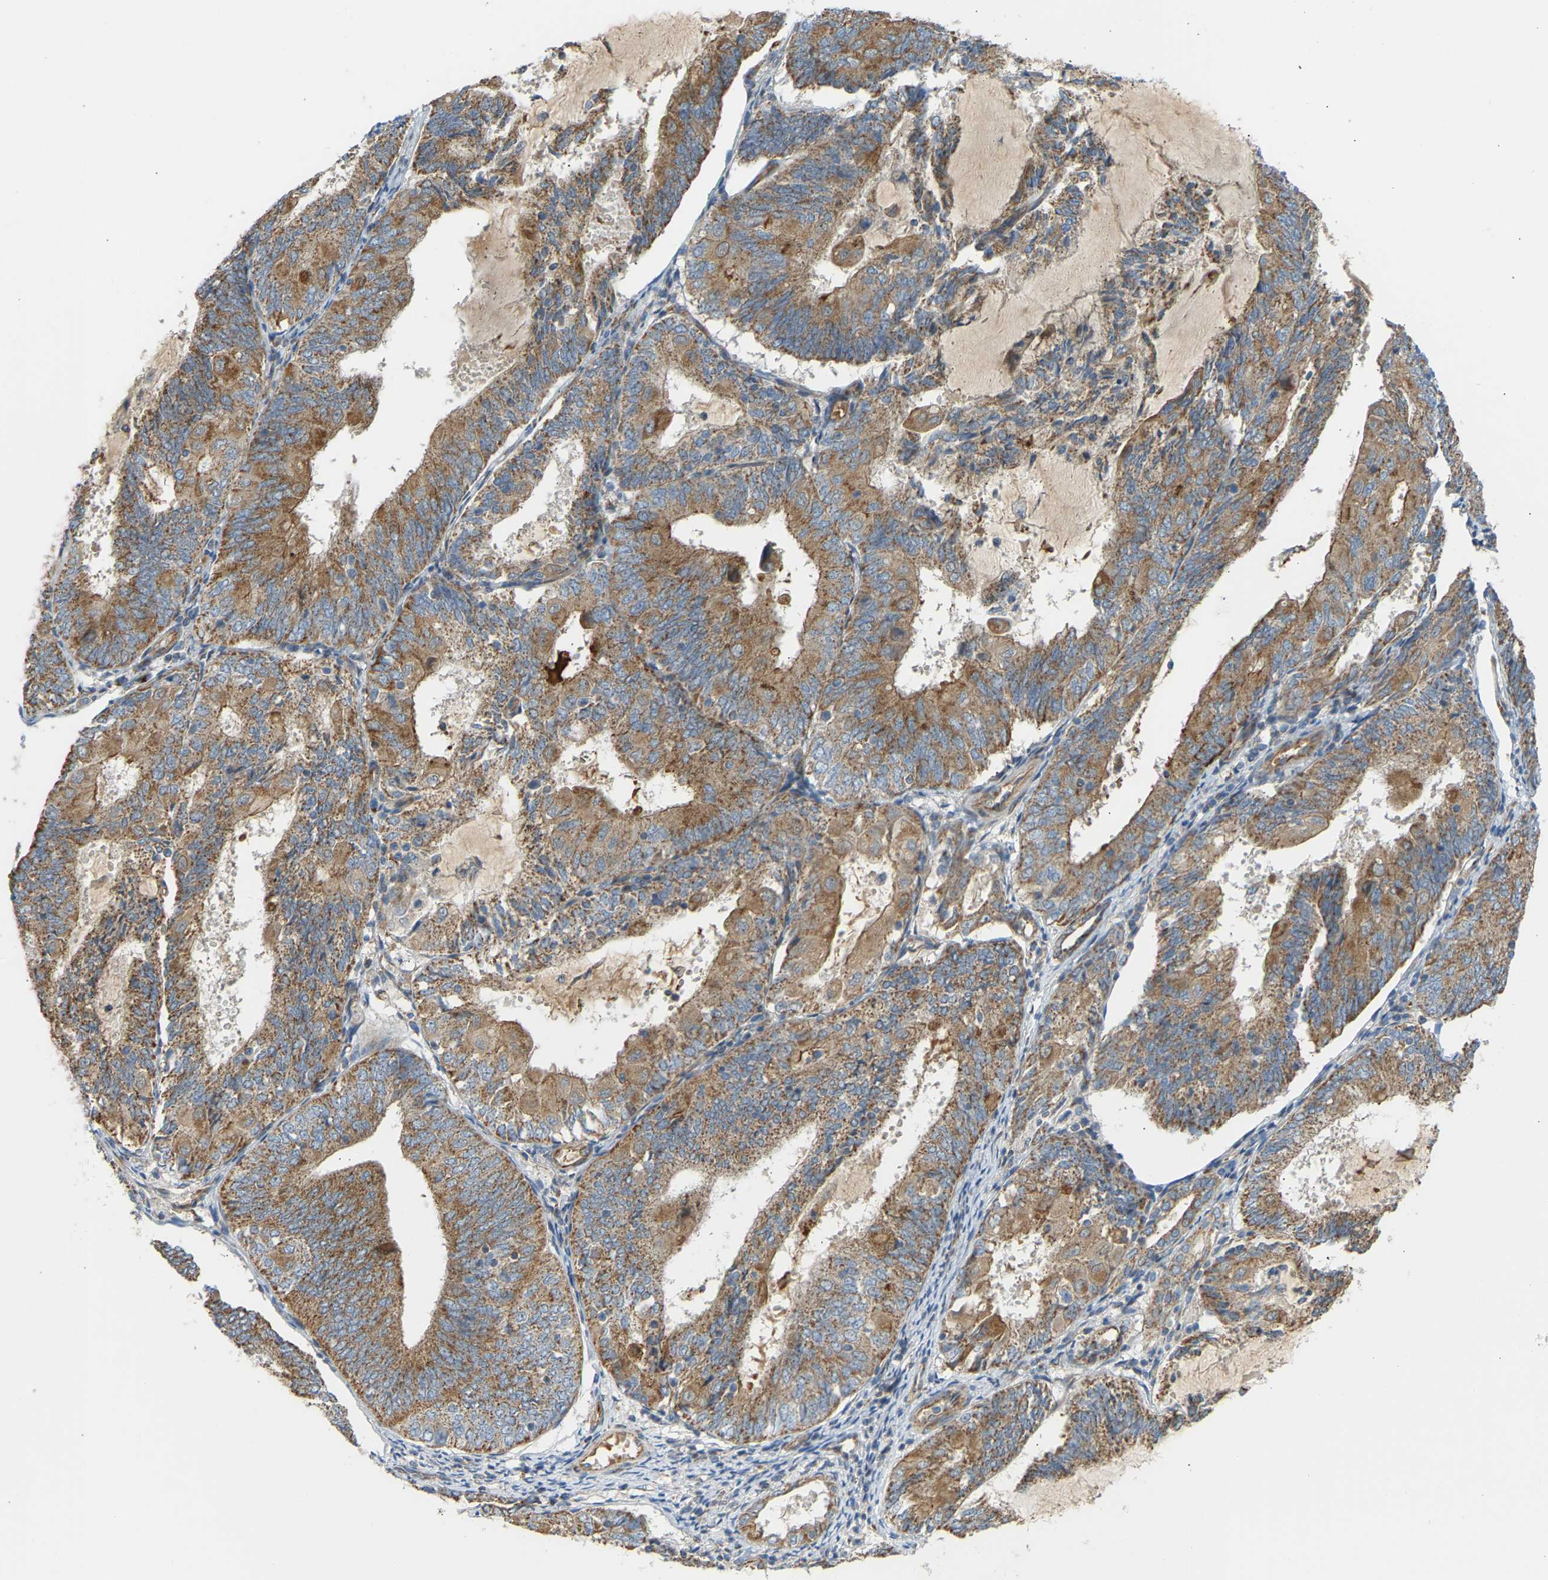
{"staining": {"intensity": "moderate", "quantity": ">75%", "location": "cytoplasmic/membranous"}, "tissue": "endometrial cancer", "cell_type": "Tumor cells", "image_type": "cancer", "snomed": [{"axis": "morphology", "description": "Adenocarcinoma, NOS"}, {"axis": "topography", "description": "Endometrium"}], "caption": "Tumor cells display medium levels of moderate cytoplasmic/membranous positivity in approximately >75% of cells in adenocarcinoma (endometrial).", "gene": "YIPF2", "patient": {"sex": "female", "age": 81}}